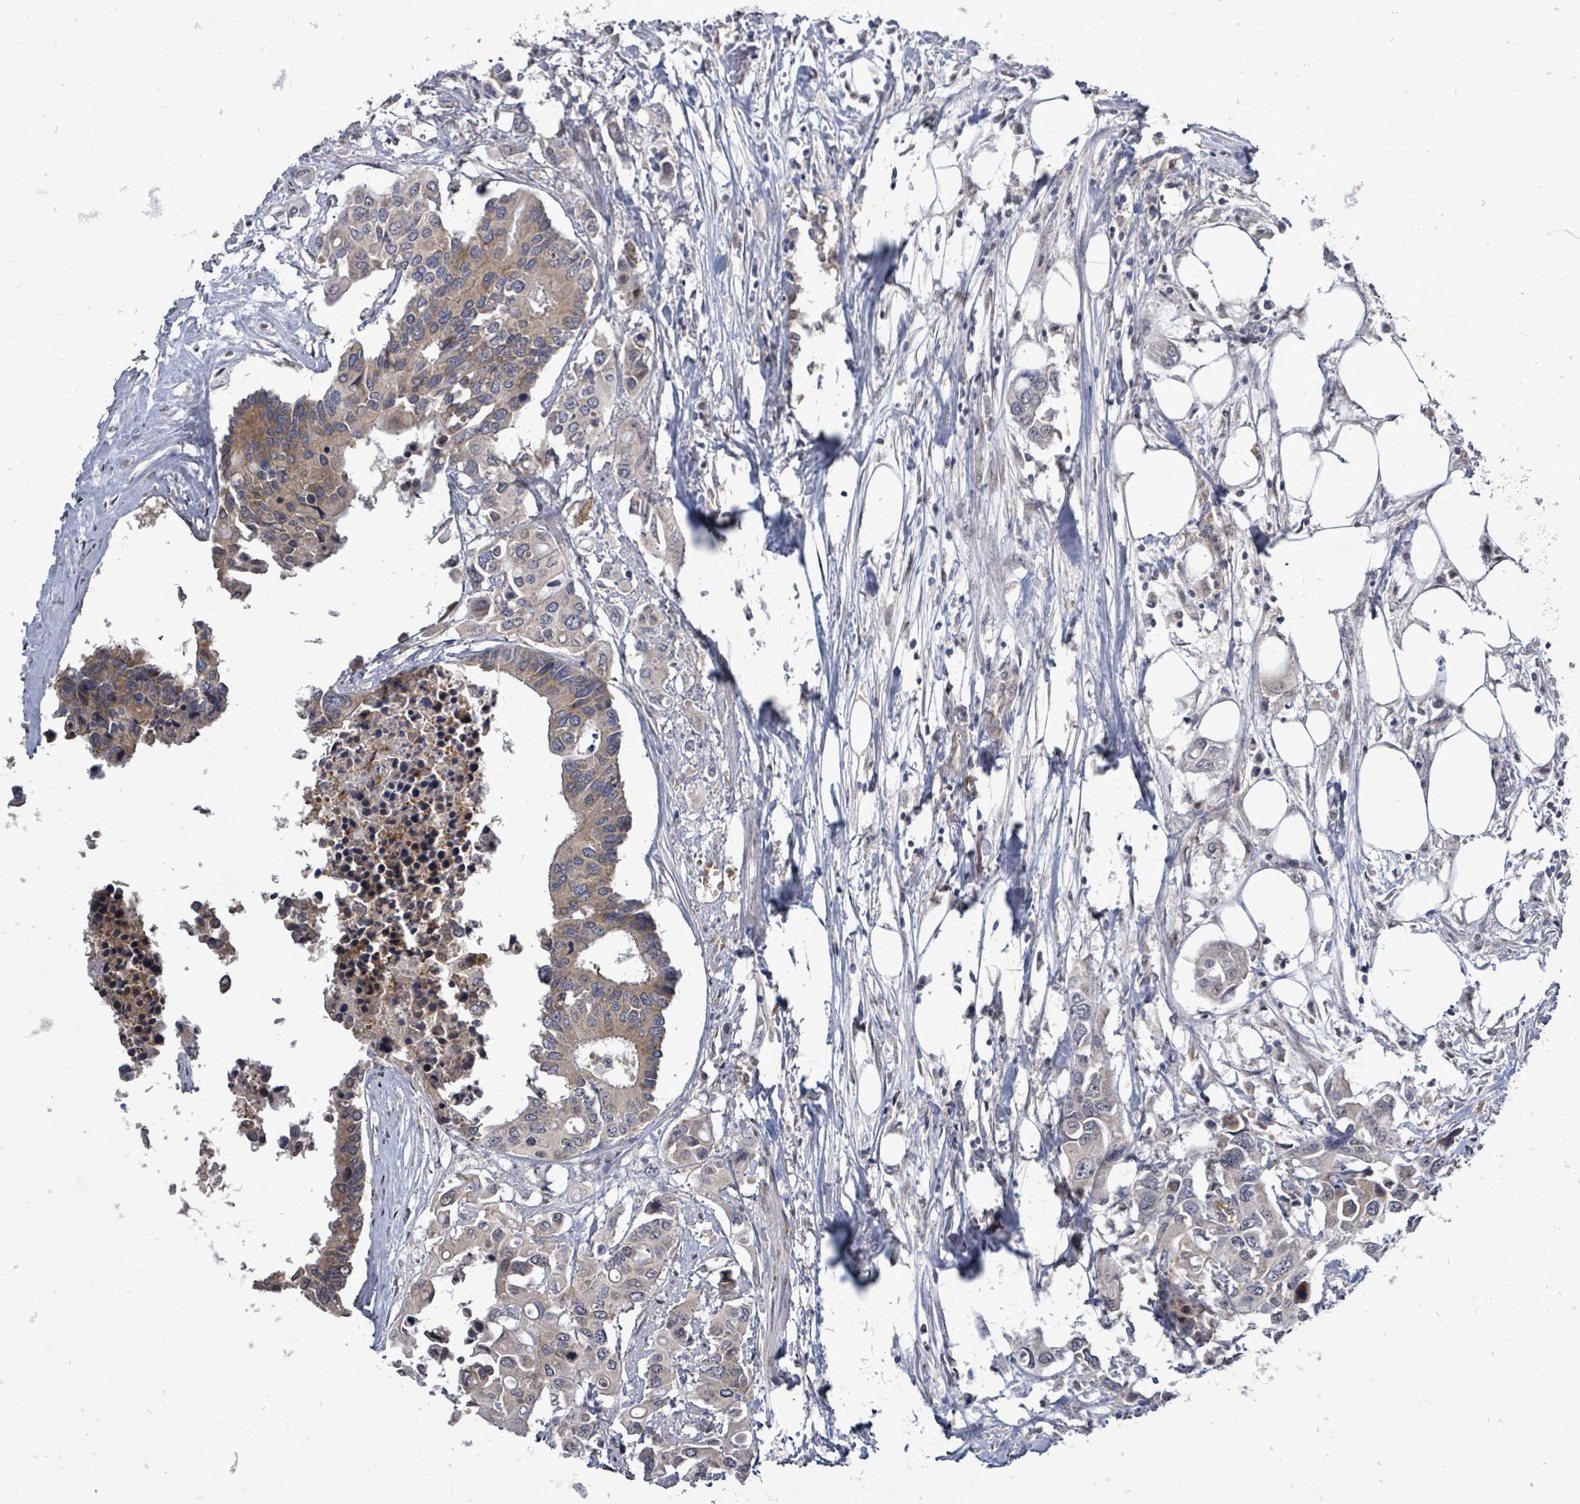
{"staining": {"intensity": "moderate", "quantity": "<25%", "location": "cytoplasmic/membranous"}, "tissue": "colorectal cancer", "cell_type": "Tumor cells", "image_type": "cancer", "snomed": [{"axis": "morphology", "description": "Adenocarcinoma, NOS"}, {"axis": "topography", "description": "Colon"}], "caption": "This is a photomicrograph of immunohistochemistry (IHC) staining of colorectal cancer, which shows moderate expression in the cytoplasmic/membranous of tumor cells.", "gene": "RALGAPB", "patient": {"sex": "male", "age": 77}}